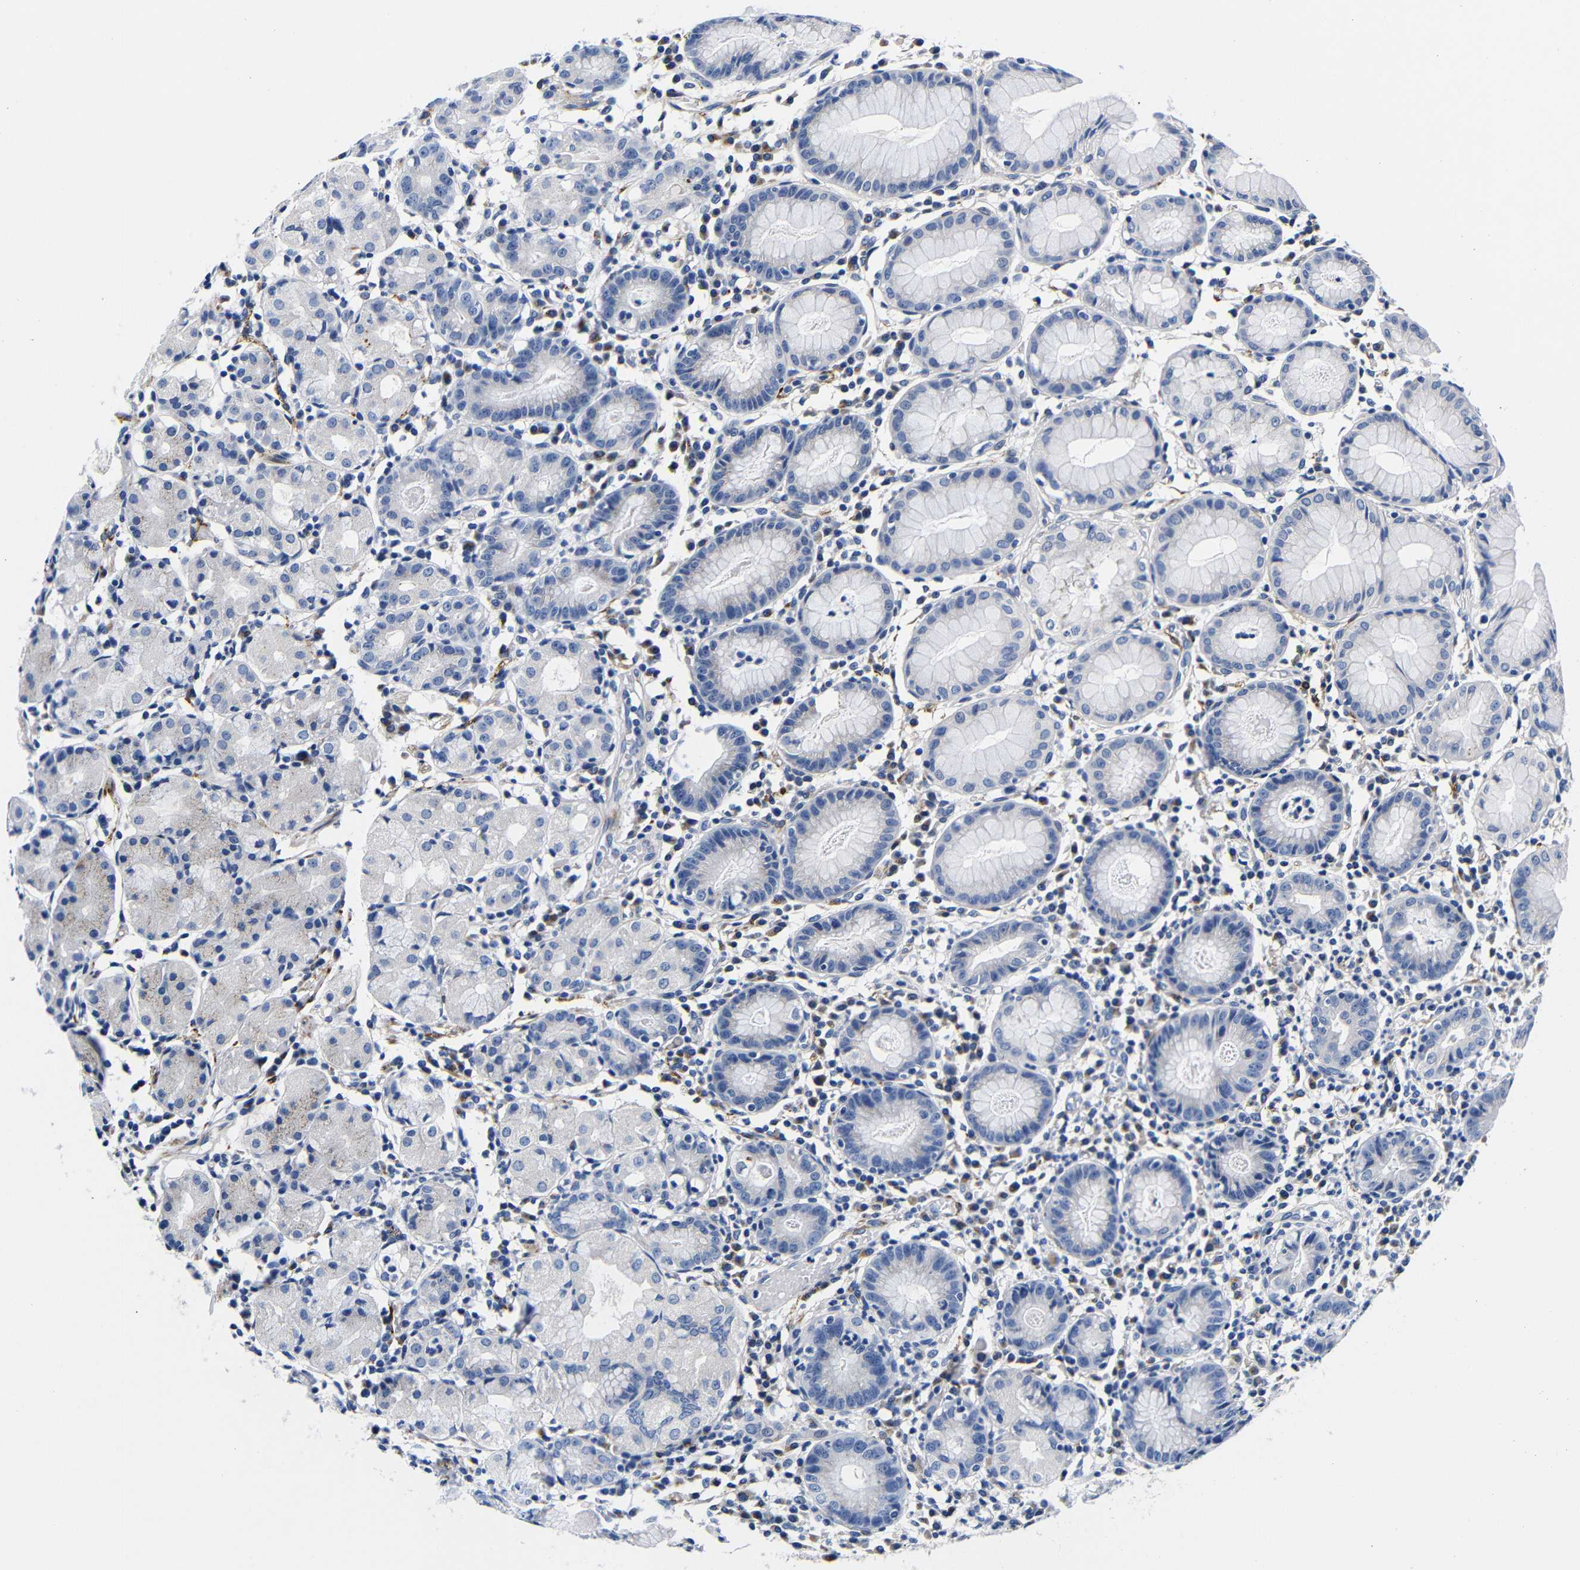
{"staining": {"intensity": "negative", "quantity": "none", "location": "none"}, "tissue": "stomach", "cell_type": "Glandular cells", "image_type": "normal", "snomed": [{"axis": "morphology", "description": "Normal tissue, NOS"}, {"axis": "topography", "description": "Stomach"}, {"axis": "topography", "description": "Stomach, lower"}], "caption": "This micrograph is of normal stomach stained with IHC to label a protein in brown with the nuclei are counter-stained blue. There is no staining in glandular cells.", "gene": "LRIG1", "patient": {"sex": "female", "age": 75}}